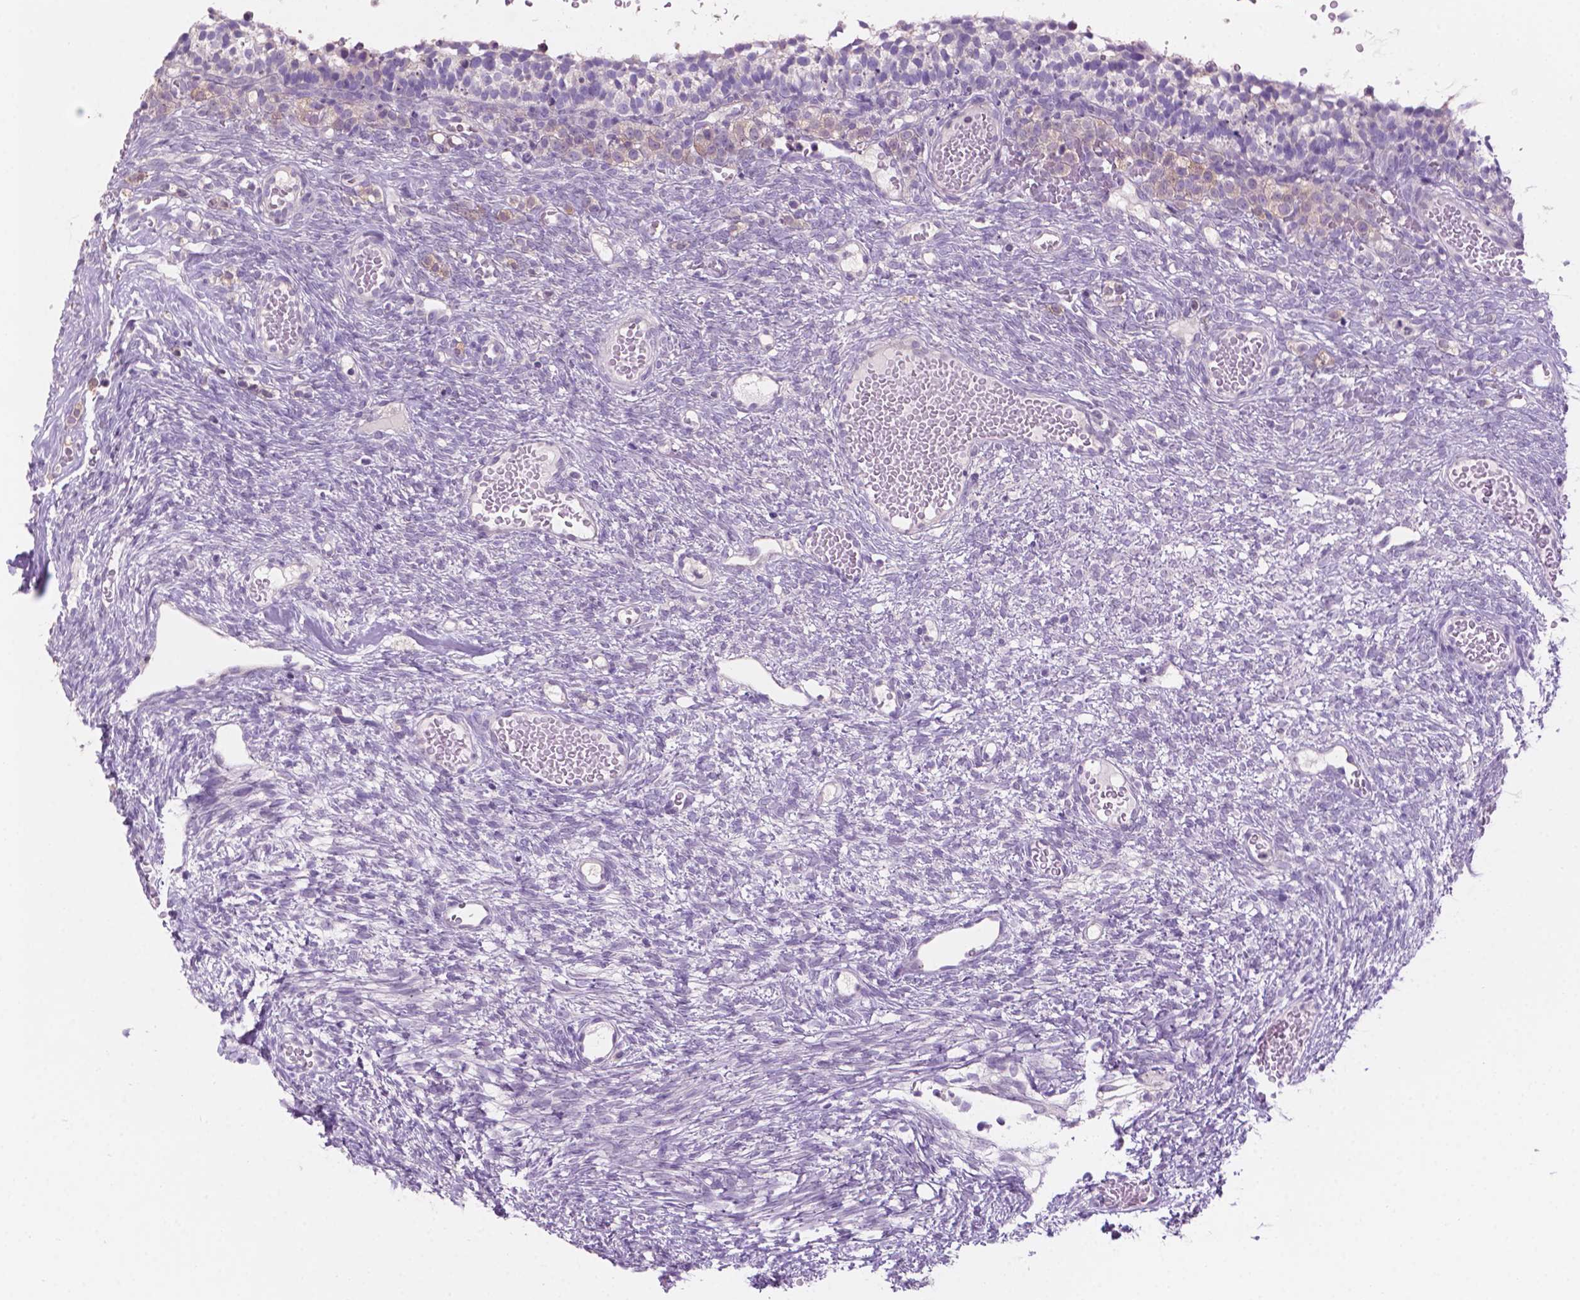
{"staining": {"intensity": "weak", "quantity": "<25%", "location": "cytoplasmic/membranous"}, "tissue": "ovary", "cell_type": "Follicle cells", "image_type": "normal", "snomed": [{"axis": "morphology", "description": "Normal tissue, NOS"}, {"axis": "topography", "description": "Ovary"}], "caption": "Protein analysis of unremarkable ovary exhibits no significant expression in follicle cells. The staining is performed using DAB brown chromogen with nuclei counter-stained in using hematoxylin.", "gene": "SBSN", "patient": {"sex": "female", "age": 34}}